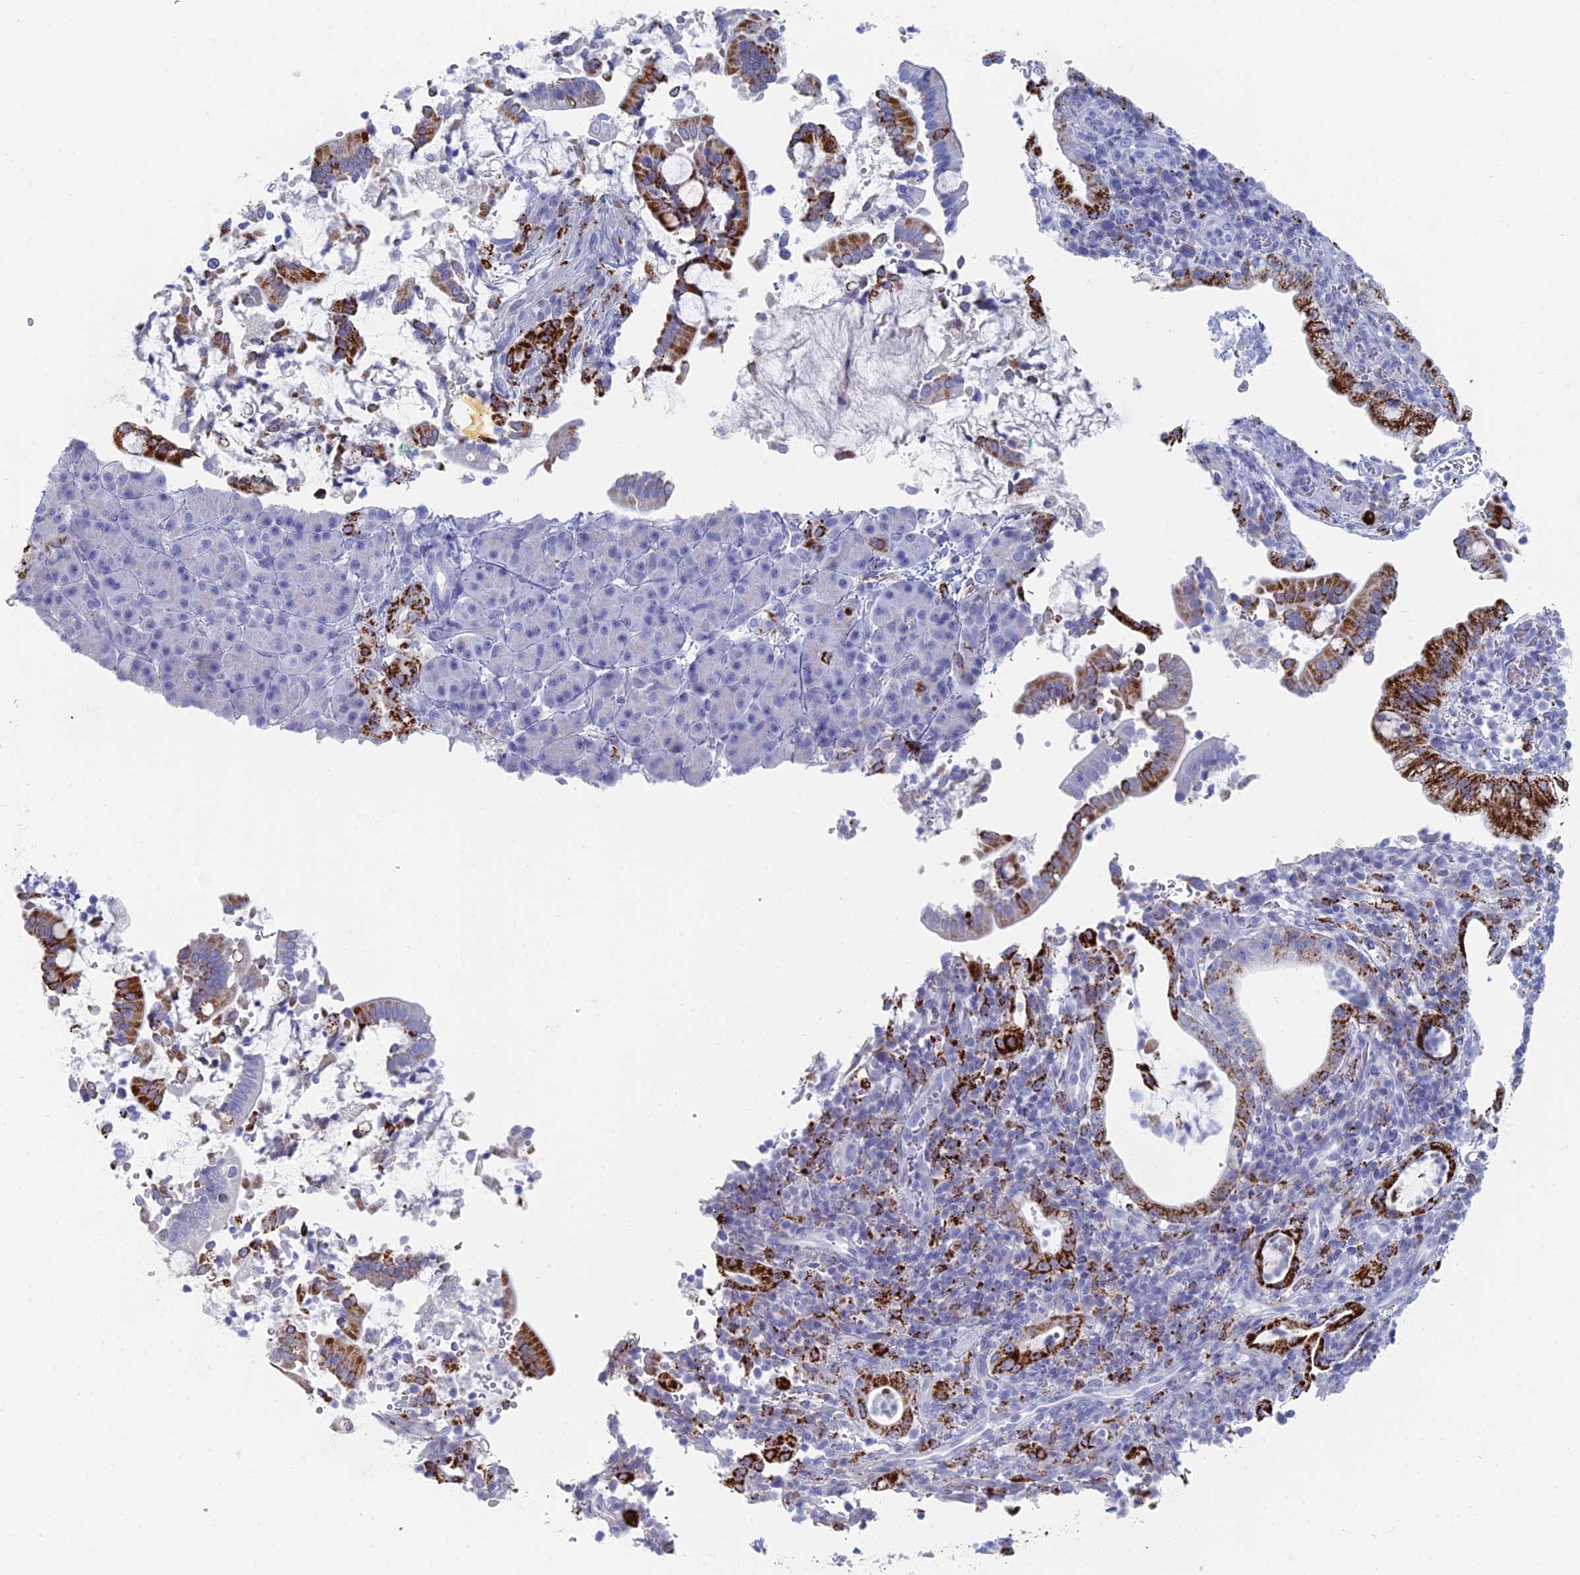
{"staining": {"intensity": "strong", "quantity": "25%-75%", "location": "cytoplasmic/membranous"}, "tissue": "pancreatic cancer", "cell_type": "Tumor cells", "image_type": "cancer", "snomed": [{"axis": "morphology", "description": "Normal tissue, NOS"}, {"axis": "morphology", "description": "Adenocarcinoma, NOS"}, {"axis": "topography", "description": "Pancreas"}], "caption": "IHC (DAB) staining of adenocarcinoma (pancreatic) displays strong cytoplasmic/membranous protein positivity in about 25%-75% of tumor cells. (DAB (3,3'-diaminobenzidine) = brown stain, brightfield microscopy at high magnification).", "gene": "ALMS1", "patient": {"sex": "female", "age": 55}}